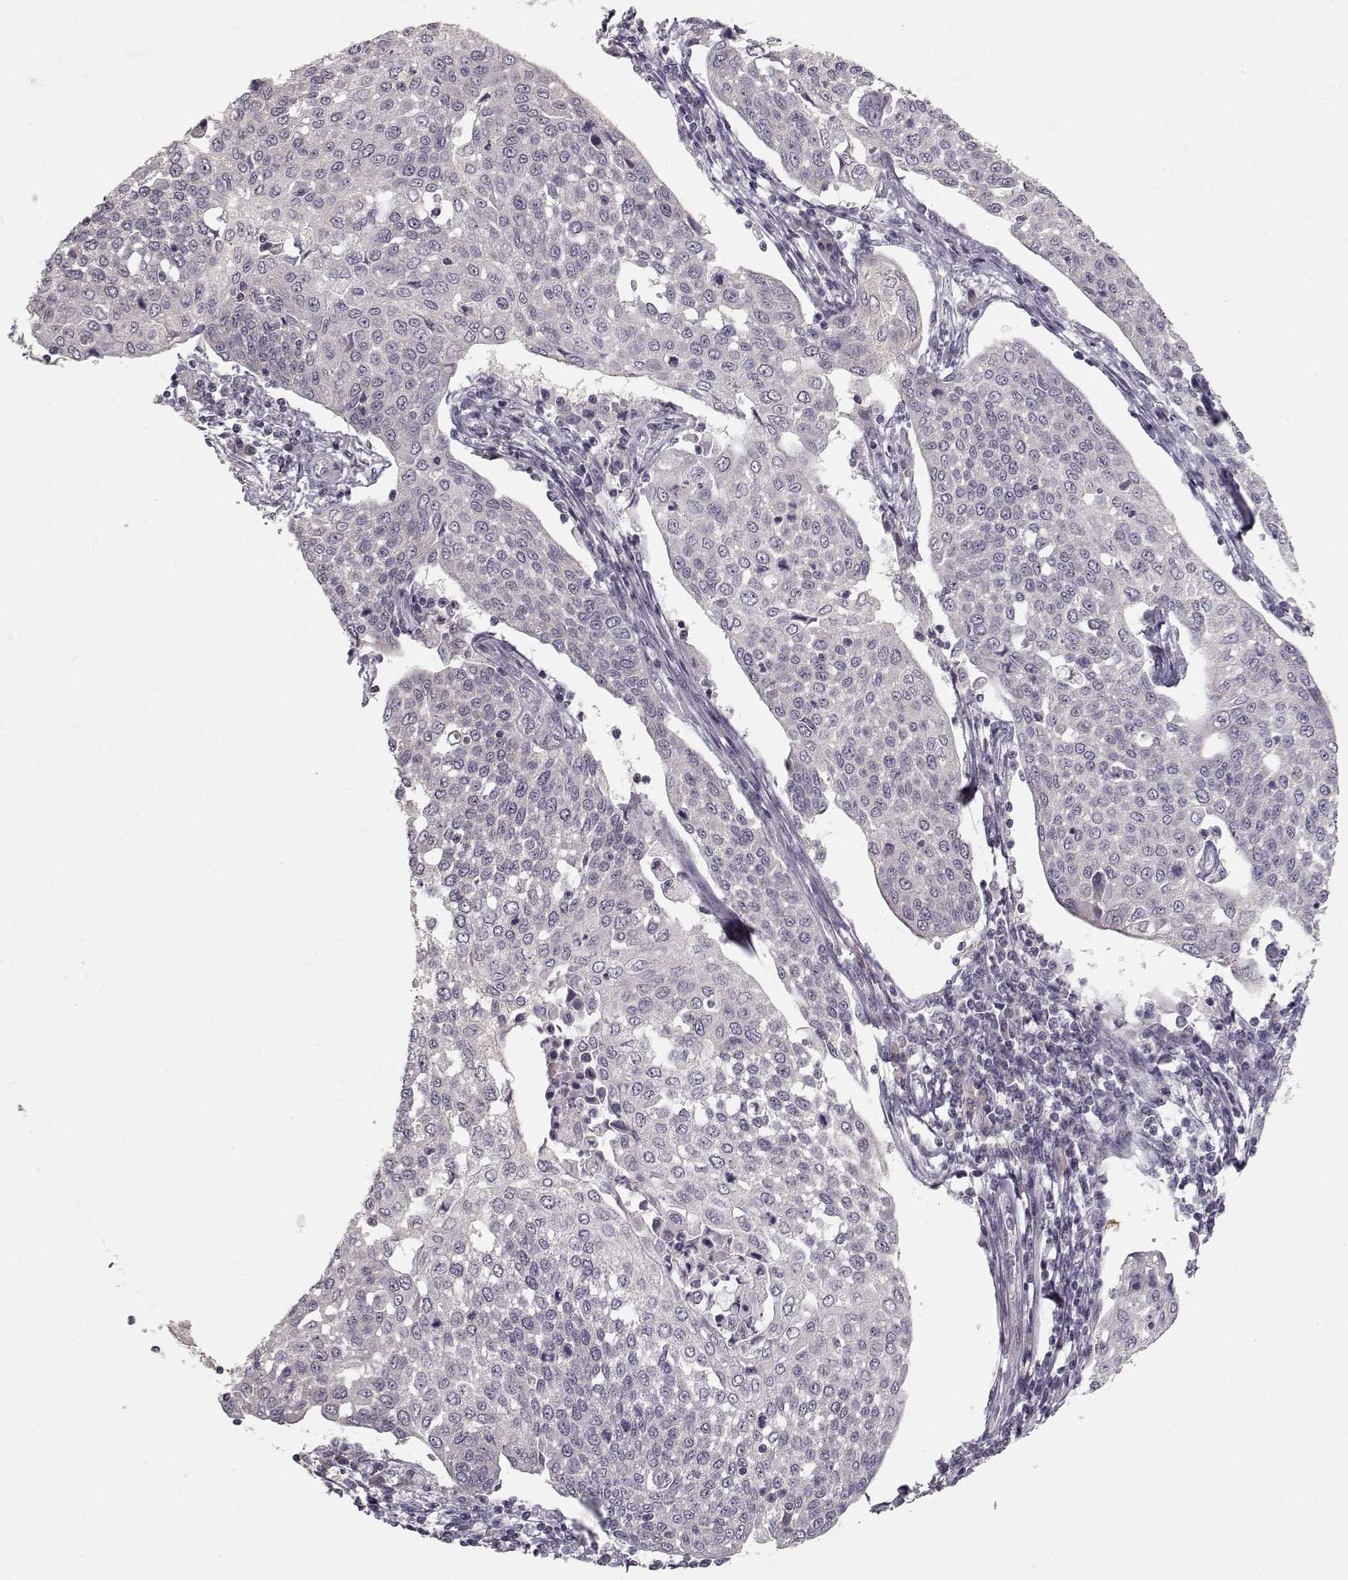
{"staining": {"intensity": "negative", "quantity": "none", "location": "none"}, "tissue": "cervical cancer", "cell_type": "Tumor cells", "image_type": "cancer", "snomed": [{"axis": "morphology", "description": "Squamous cell carcinoma, NOS"}, {"axis": "topography", "description": "Cervix"}], "caption": "This is an IHC photomicrograph of human cervical cancer. There is no expression in tumor cells.", "gene": "PNMT", "patient": {"sex": "female", "age": 34}}